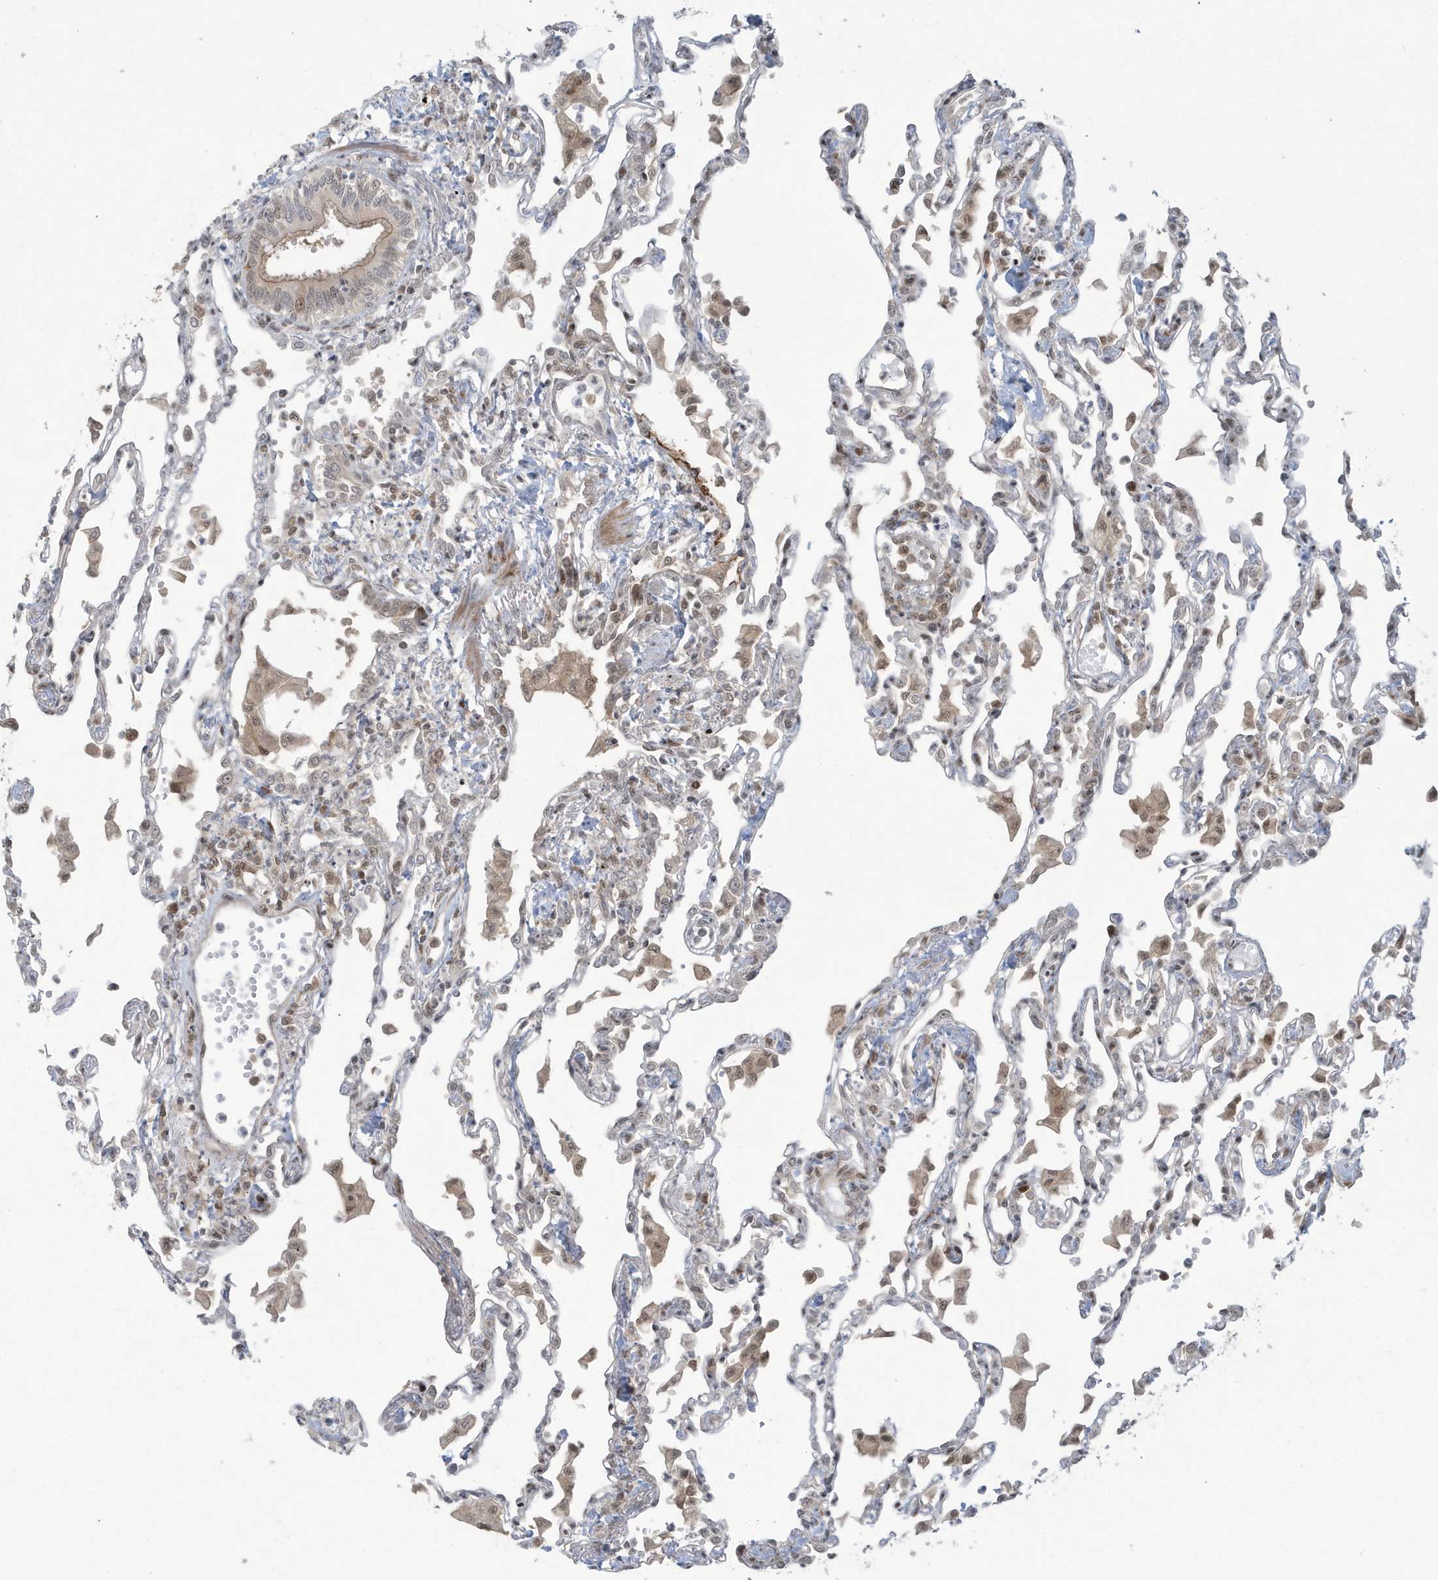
{"staining": {"intensity": "weak", "quantity": "25%-75%", "location": "nuclear"}, "tissue": "lung", "cell_type": "Alveolar cells", "image_type": "normal", "snomed": [{"axis": "morphology", "description": "Normal tissue, NOS"}, {"axis": "topography", "description": "Bronchus"}, {"axis": "topography", "description": "Lung"}], "caption": "Lung stained with immunohistochemistry (IHC) shows weak nuclear positivity in about 25%-75% of alveolar cells.", "gene": "C1orf52", "patient": {"sex": "female", "age": 49}}